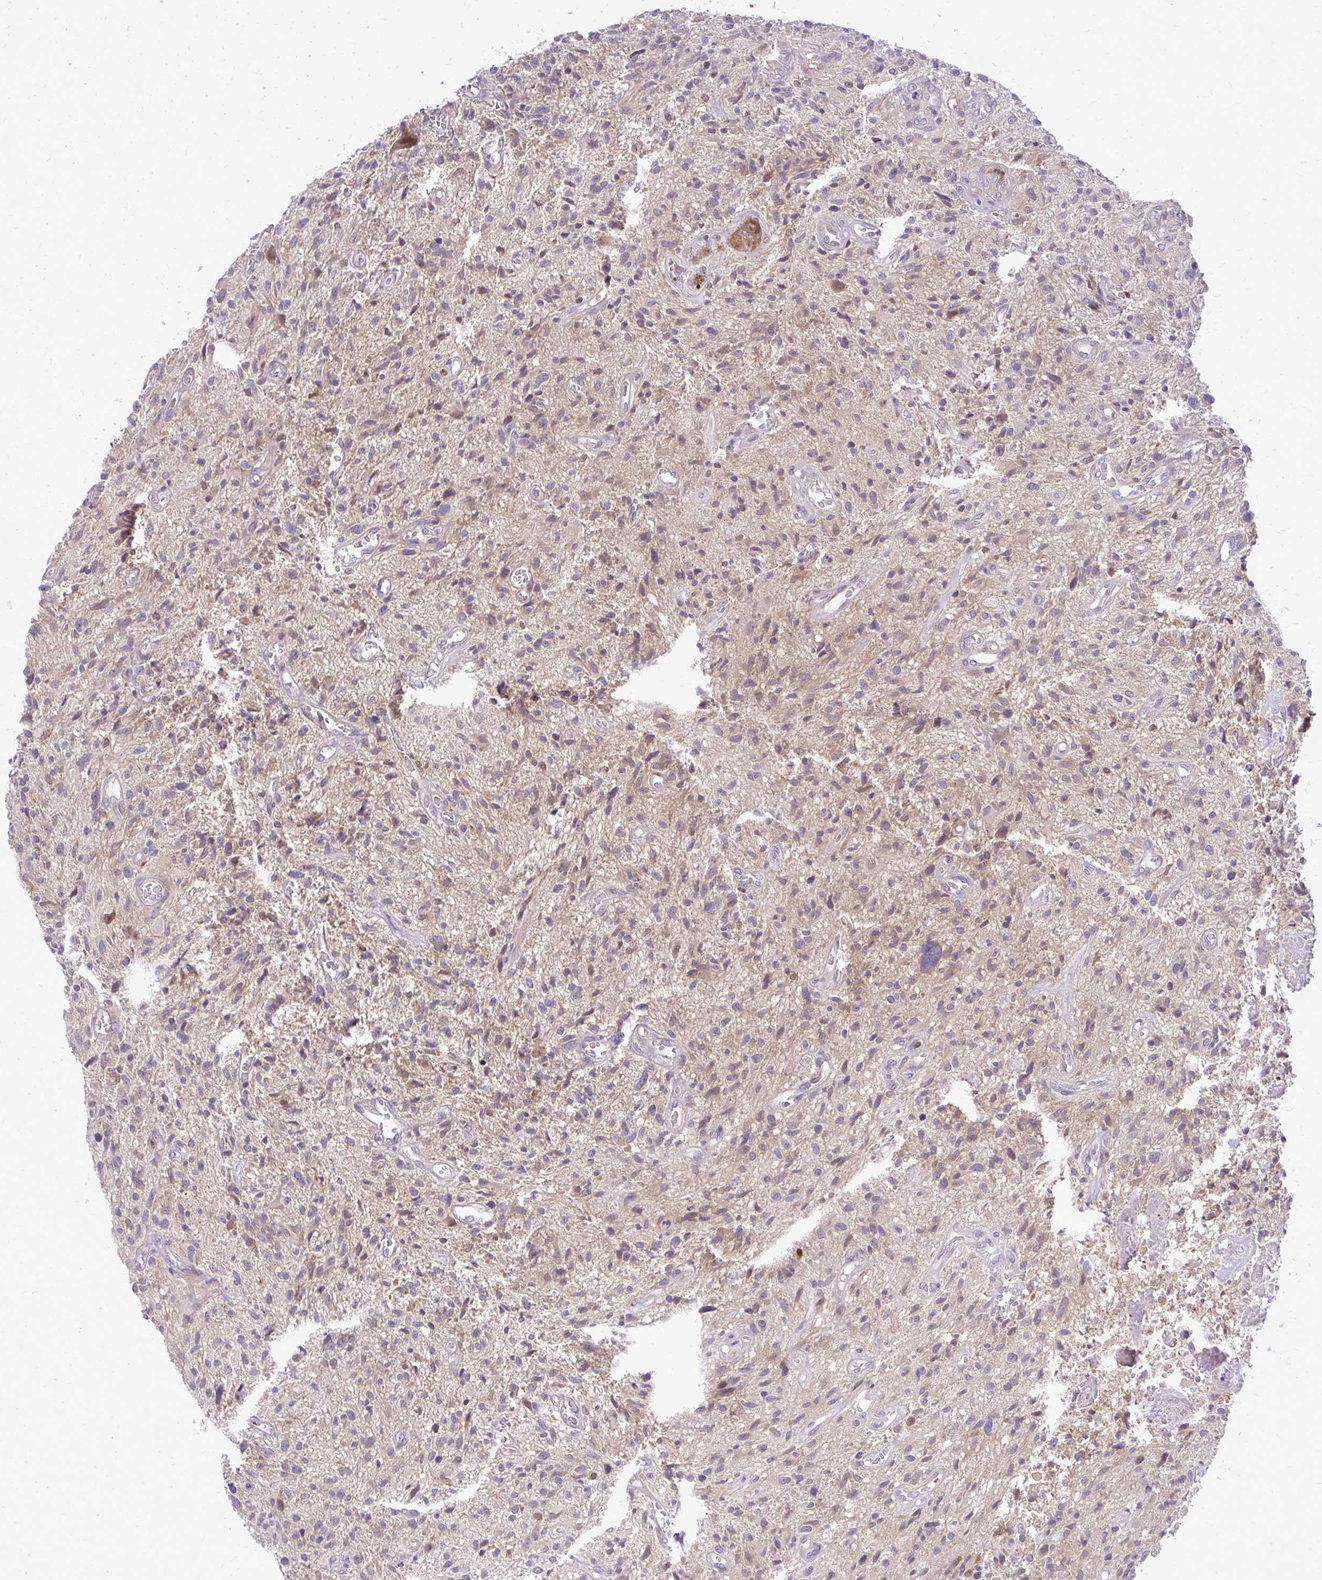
{"staining": {"intensity": "weak", "quantity": "<25%", "location": "cytoplasmic/membranous"}, "tissue": "glioma", "cell_type": "Tumor cells", "image_type": "cancer", "snomed": [{"axis": "morphology", "description": "Glioma, malignant, High grade"}, {"axis": "topography", "description": "Brain"}], "caption": "DAB (3,3'-diaminobenzidine) immunohistochemical staining of high-grade glioma (malignant) reveals no significant expression in tumor cells.", "gene": "OXNAD1", "patient": {"sex": "male", "age": 75}}